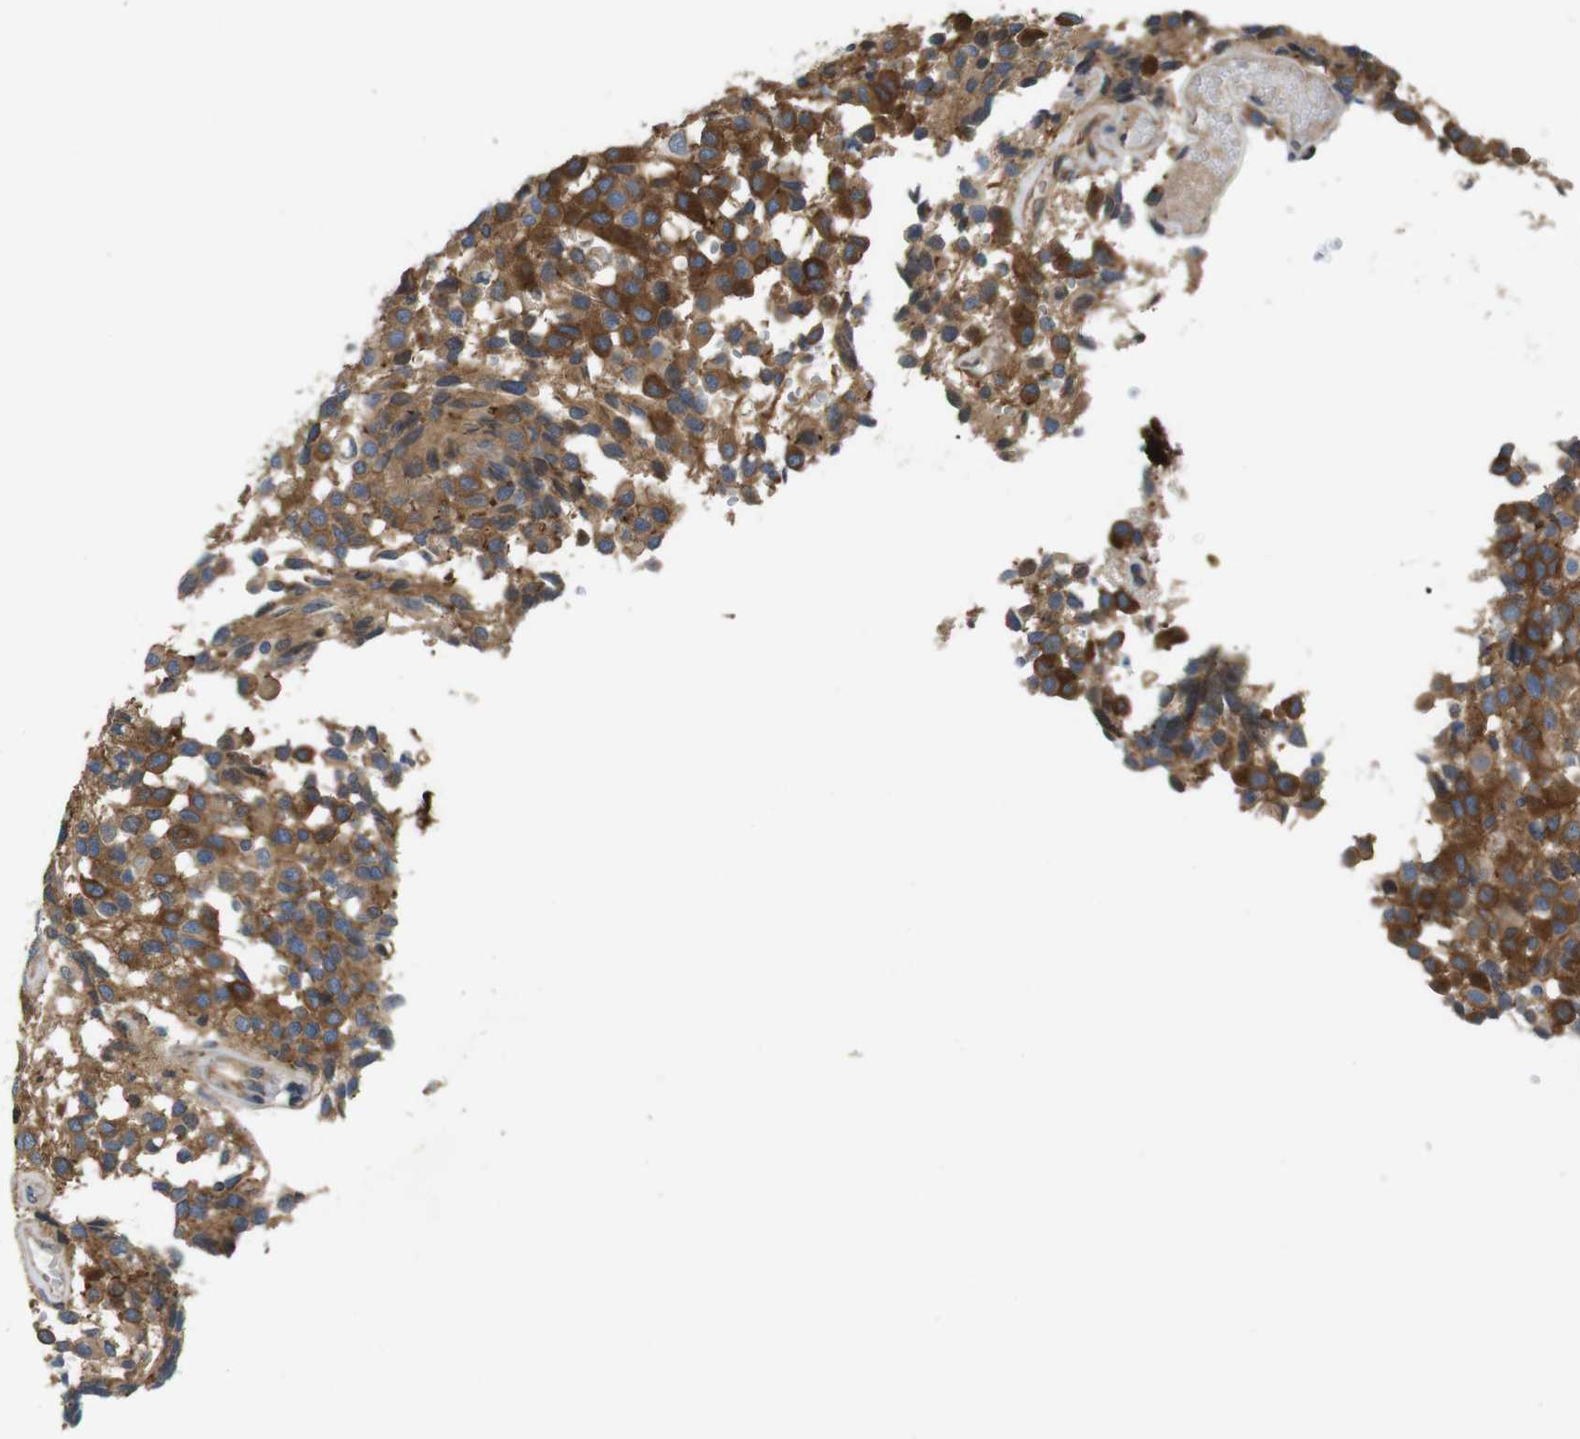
{"staining": {"intensity": "strong", "quantity": ">75%", "location": "cytoplasmic/membranous"}, "tissue": "glioma", "cell_type": "Tumor cells", "image_type": "cancer", "snomed": [{"axis": "morphology", "description": "Glioma, malignant, High grade"}, {"axis": "topography", "description": "Brain"}], "caption": "Protein positivity by IHC demonstrates strong cytoplasmic/membranous staining in approximately >75% of tumor cells in high-grade glioma (malignant).", "gene": "PCDH10", "patient": {"sex": "male", "age": 32}}